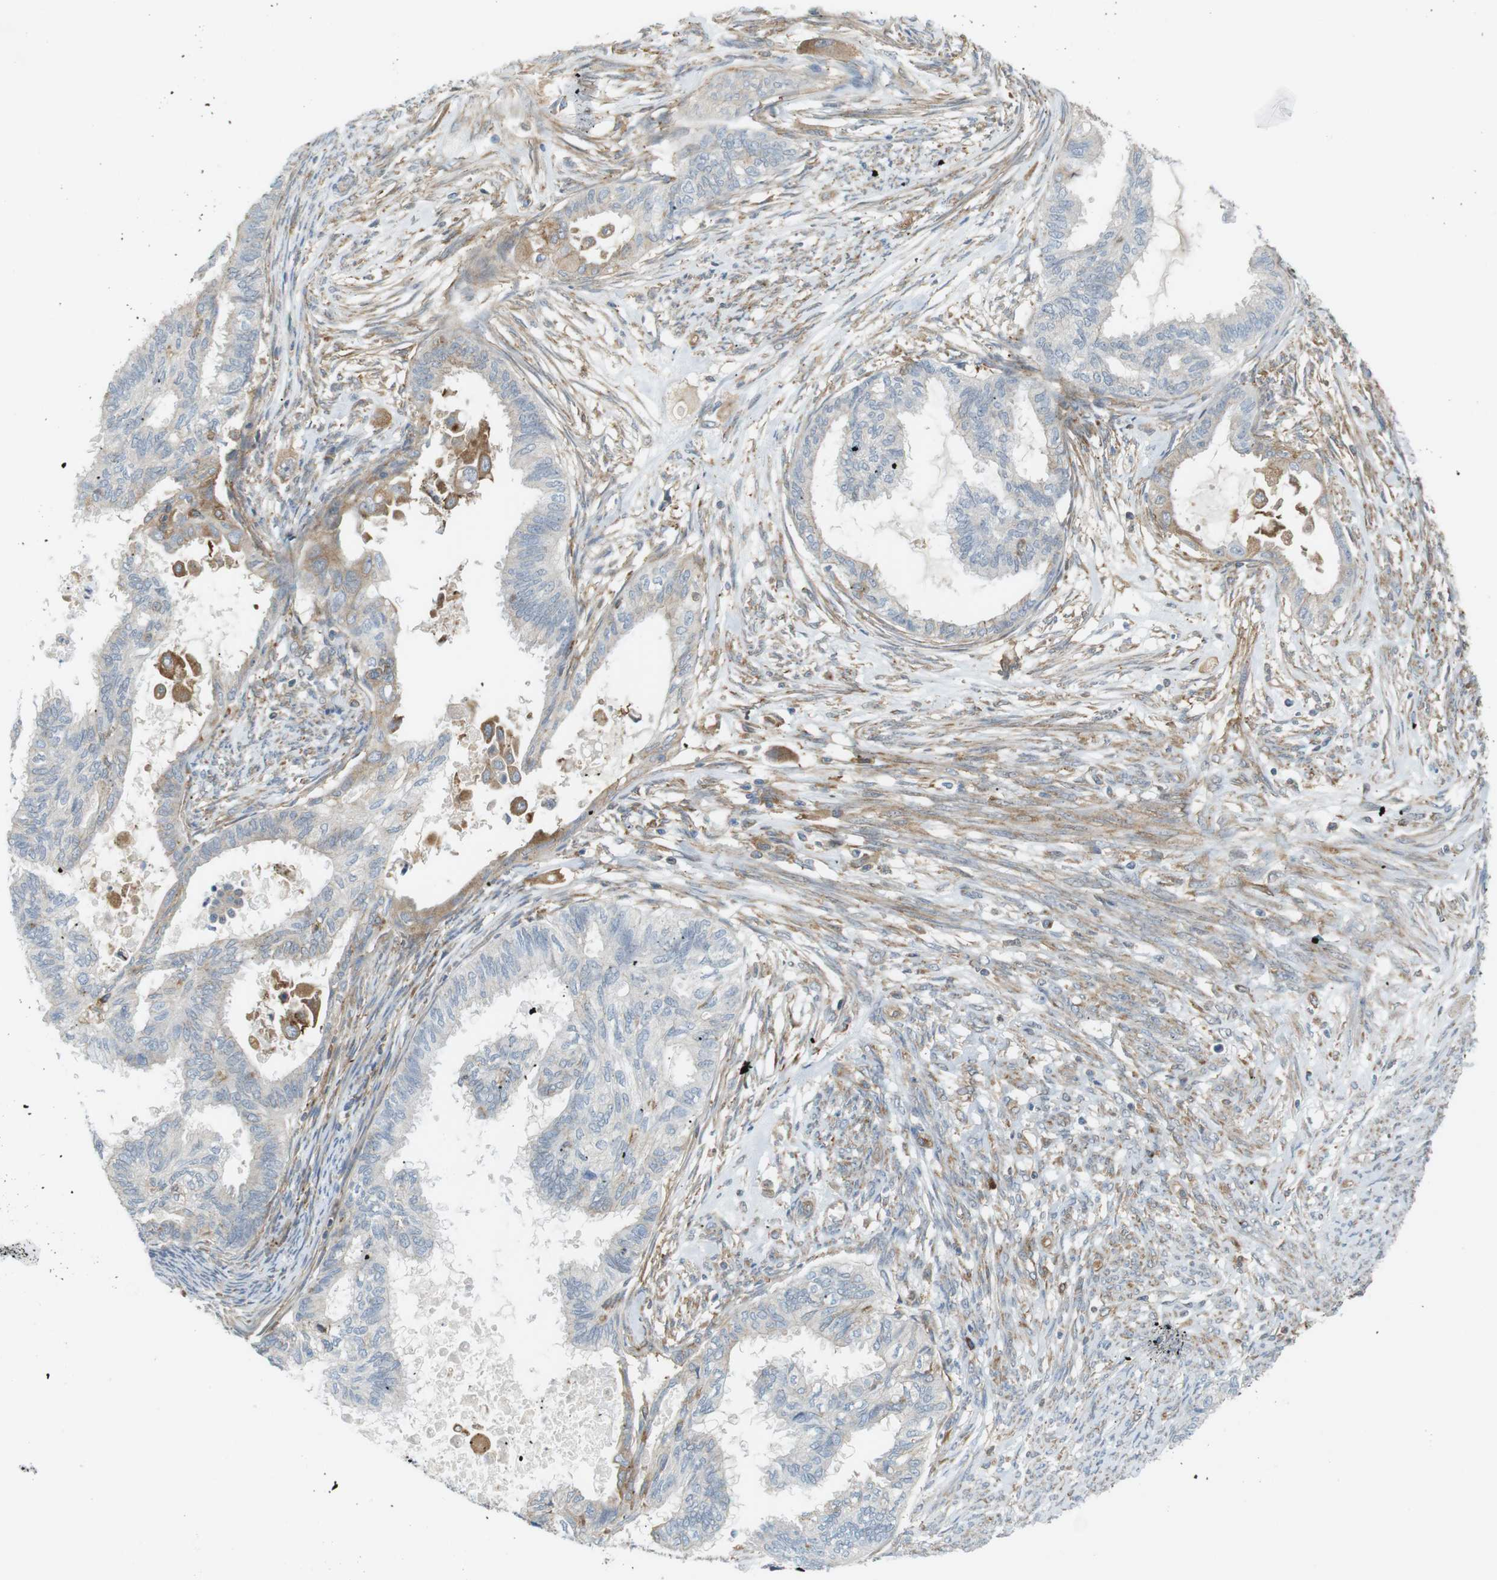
{"staining": {"intensity": "moderate", "quantity": "<25%", "location": "cytoplasmic/membranous"}, "tissue": "cervical cancer", "cell_type": "Tumor cells", "image_type": "cancer", "snomed": [{"axis": "morphology", "description": "Normal tissue, NOS"}, {"axis": "morphology", "description": "Adenocarcinoma, NOS"}, {"axis": "topography", "description": "Cervix"}, {"axis": "topography", "description": "Endometrium"}], "caption": "Immunohistochemistry (IHC) micrograph of cervical adenocarcinoma stained for a protein (brown), which reveals low levels of moderate cytoplasmic/membranous positivity in approximately <25% of tumor cells.", "gene": "PEPD", "patient": {"sex": "female", "age": 86}}